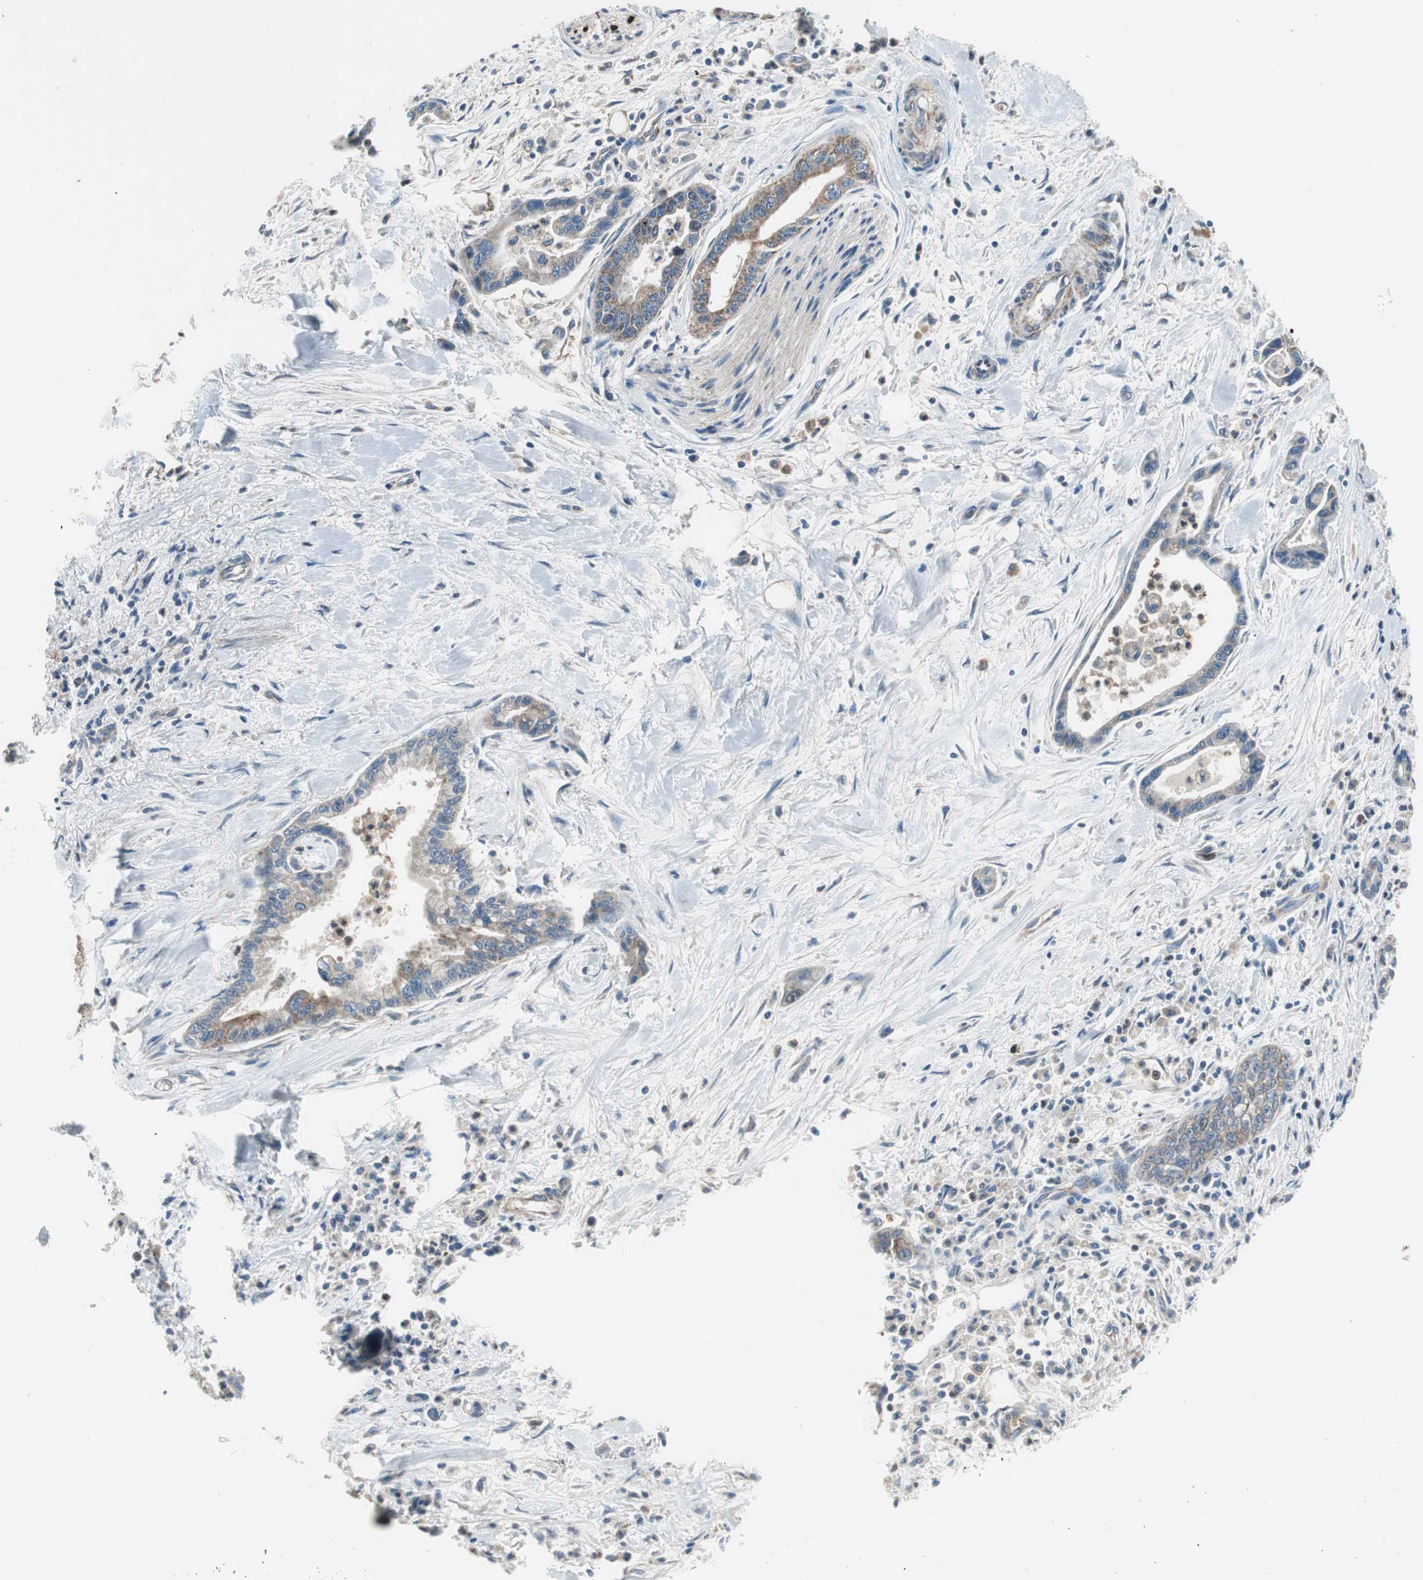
{"staining": {"intensity": "moderate", "quantity": ">75%", "location": "cytoplasmic/membranous"}, "tissue": "pancreatic cancer", "cell_type": "Tumor cells", "image_type": "cancer", "snomed": [{"axis": "morphology", "description": "Adenocarcinoma, NOS"}, {"axis": "topography", "description": "Pancreas"}], "caption": "Adenocarcinoma (pancreatic) stained with a brown dye reveals moderate cytoplasmic/membranous positive staining in about >75% of tumor cells.", "gene": "PI4KB", "patient": {"sex": "male", "age": 70}}